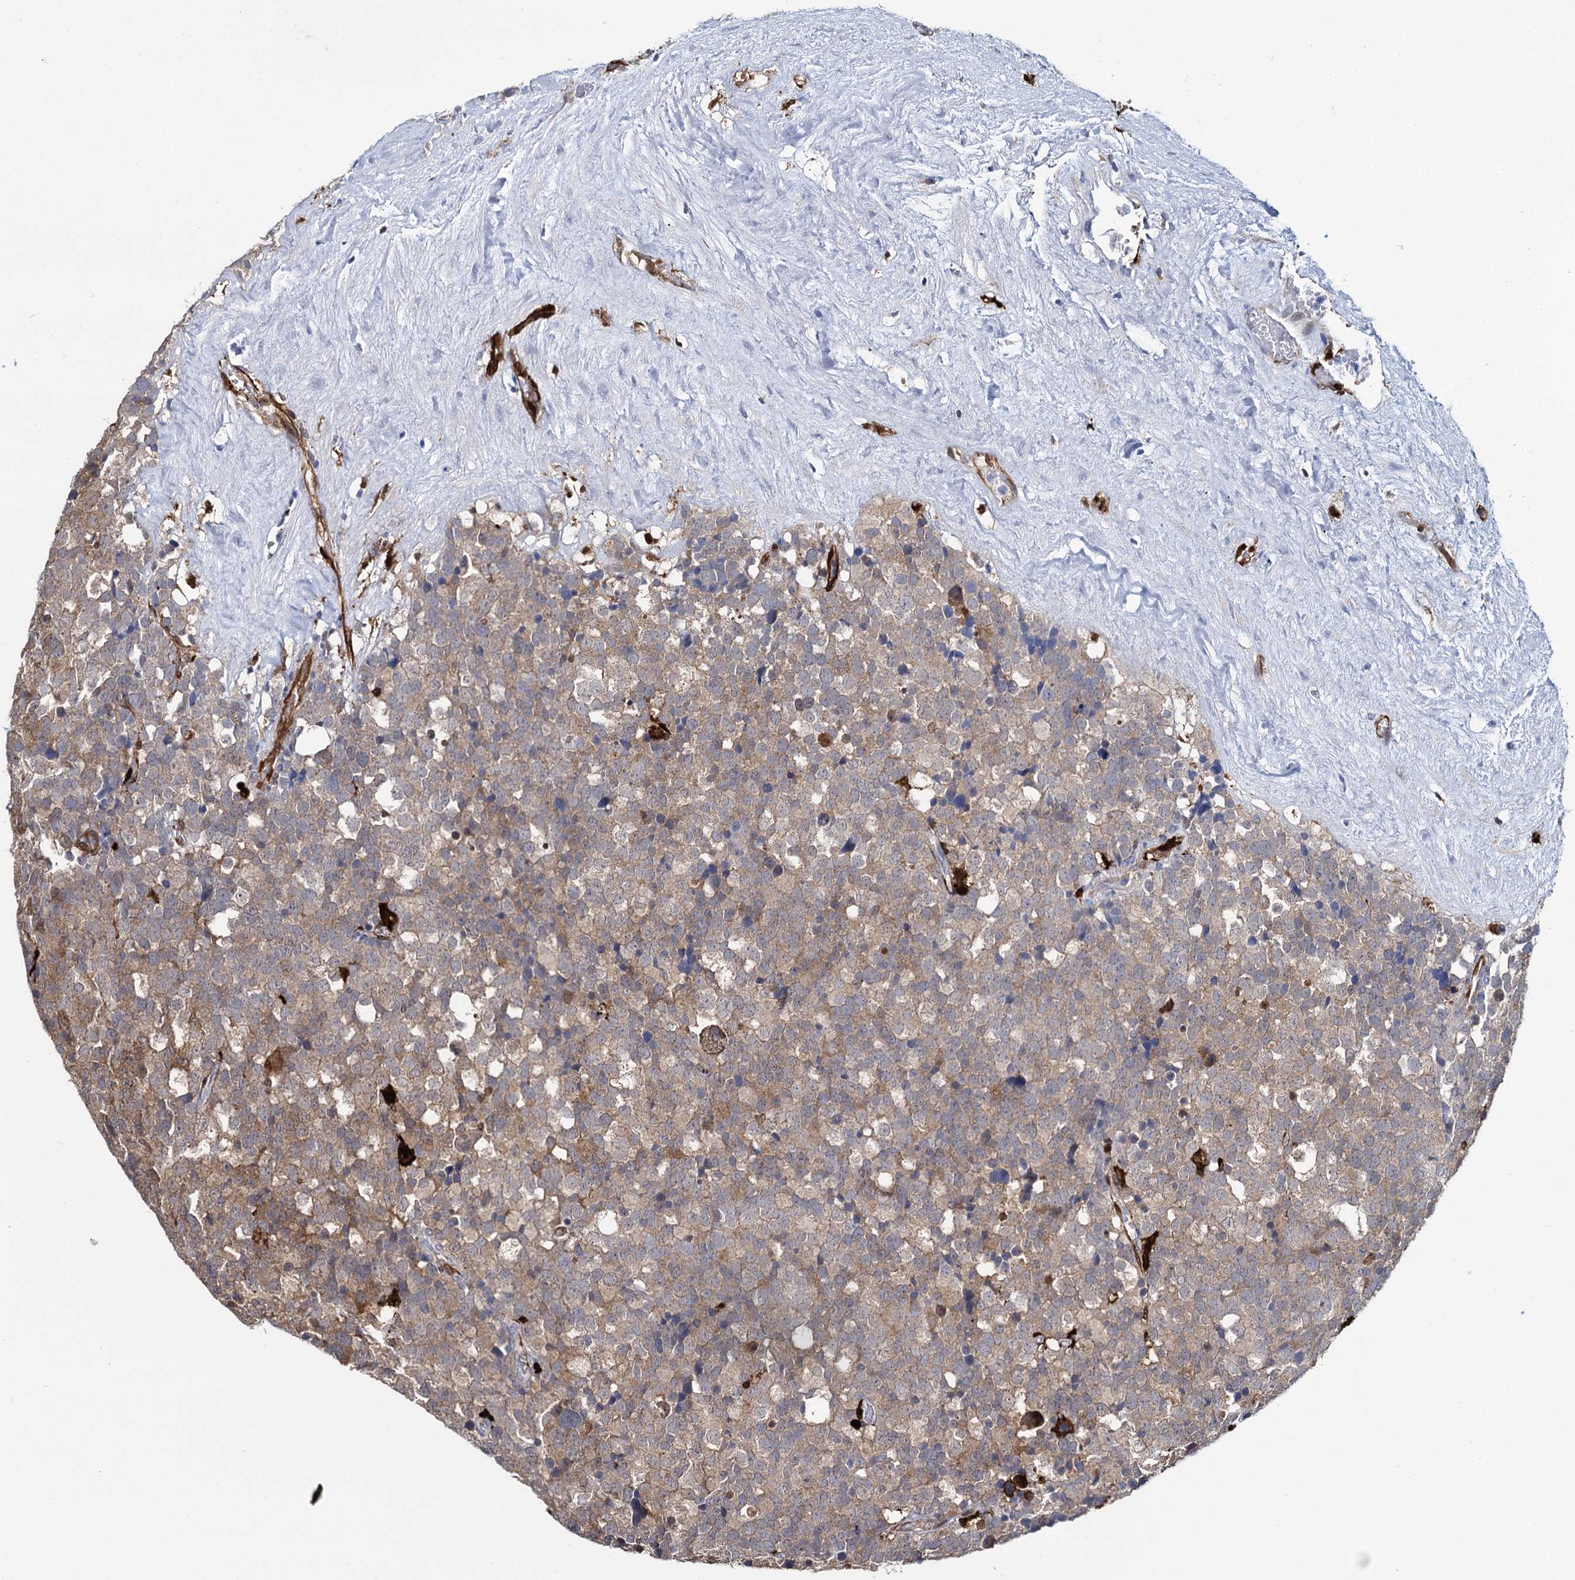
{"staining": {"intensity": "weak", "quantity": ">75%", "location": "cytoplasmic/membranous"}, "tissue": "testis cancer", "cell_type": "Tumor cells", "image_type": "cancer", "snomed": [{"axis": "morphology", "description": "Seminoma, NOS"}, {"axis": "topography", "description": "Testis"}], "caption": "This histopathology image exhibits testis cancer (seminoma) stained with IHC to label a protein in brown. The cytoplasmic/membranous of tumor cells show weak positivity for the protein. Nuclei are counter-stained blue.", "gene": "FABP5", "patient": {"sex": "male", "age": 71}}